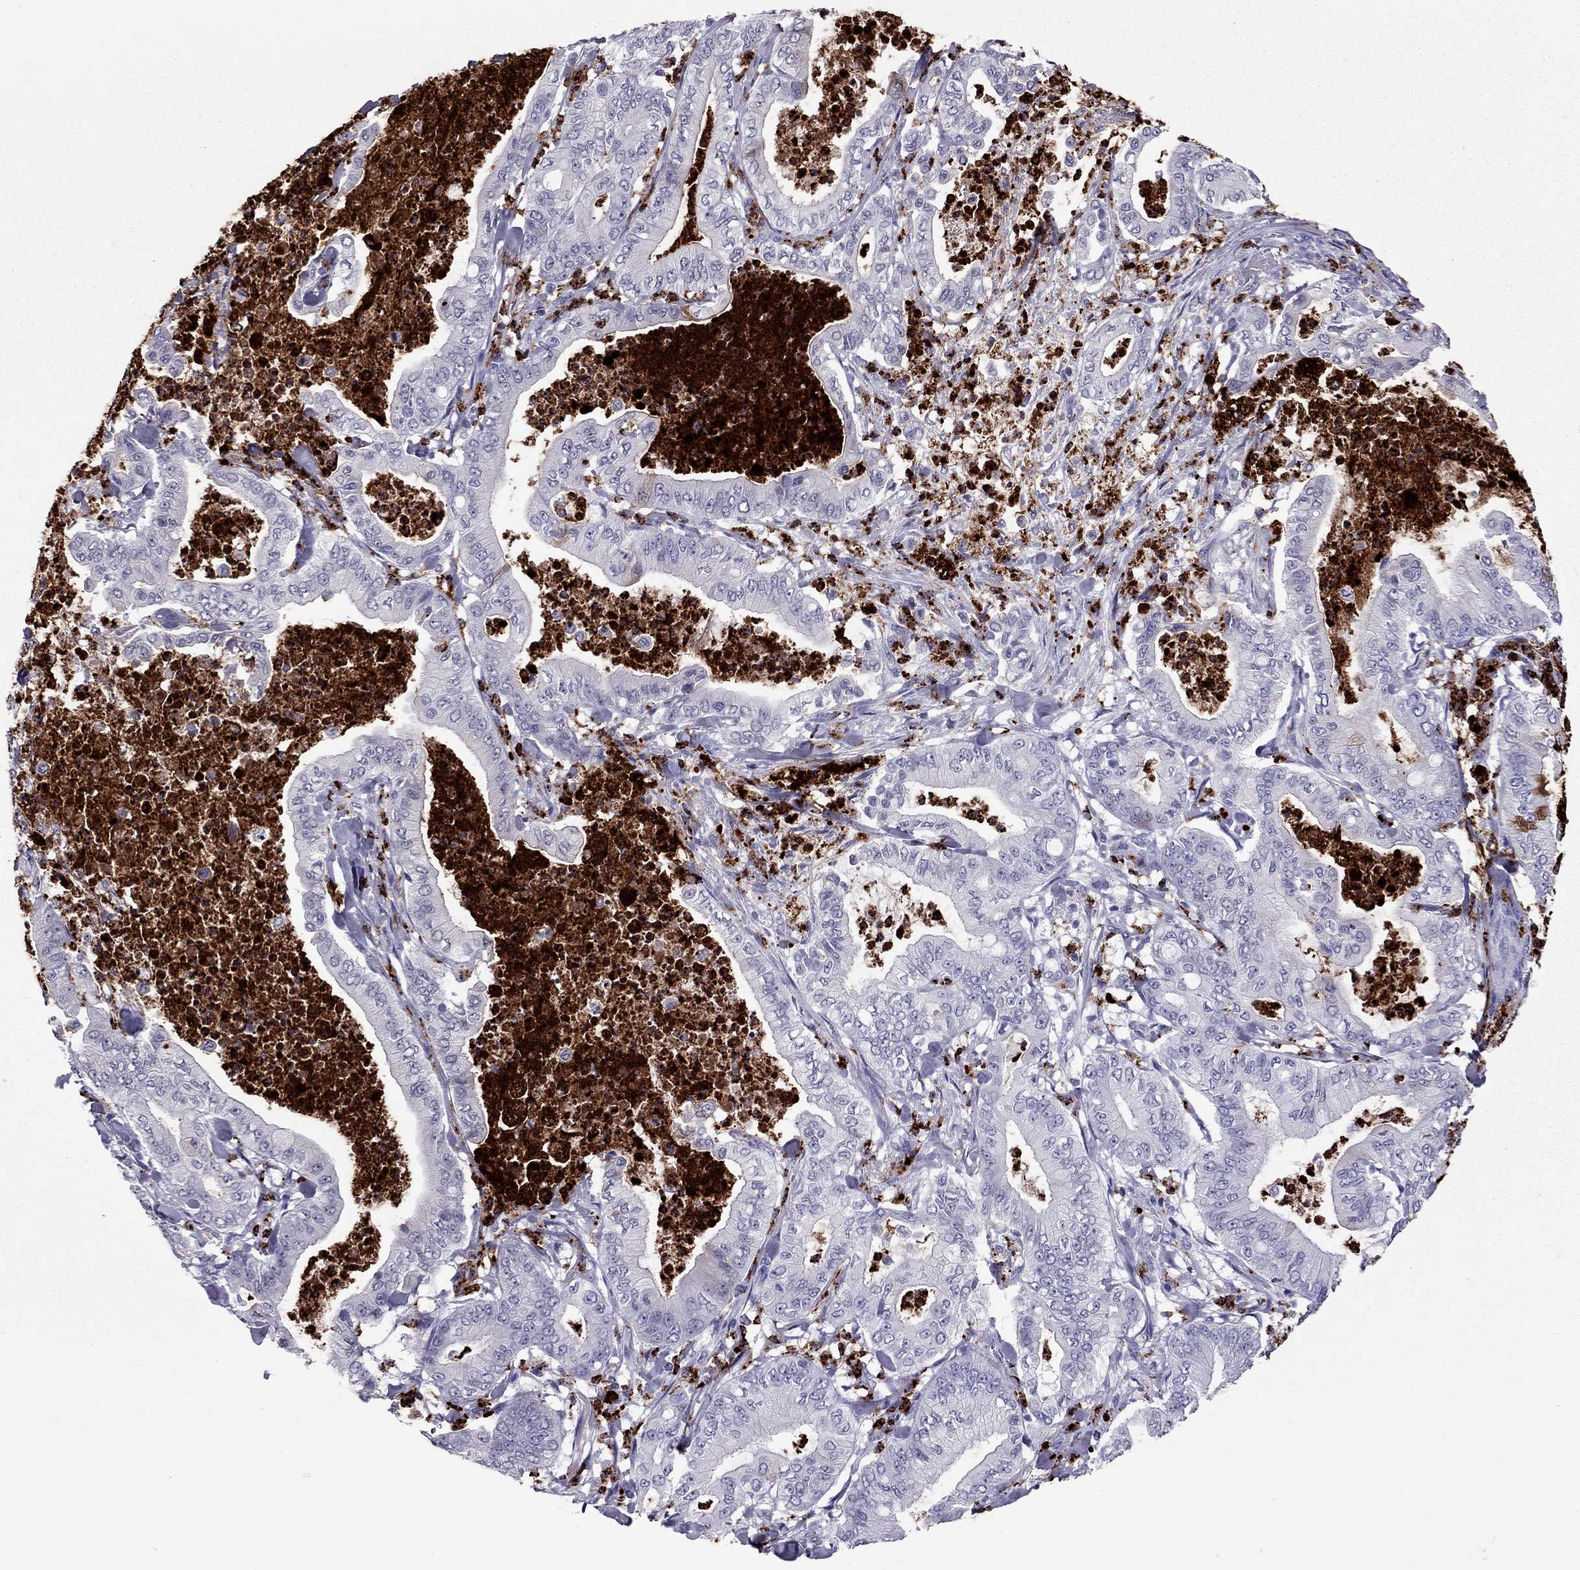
{"staining": {"intensity": "negative", "quantity": "none", "location": "none"}, "tissue": "pancreatic cancer", "cell_type": "Tumor cells", "image_type": "cancer", "snomed": [{"axis": "morphology", "description": "Adenocarcinoma, NOS"}, {"axis": "topography", "description": "Pancreas"}], "caption": "Adenocarcinoma (pancreatic) was stained to show a protein in brown. There is no significant positivity in tumor cells.", "gene": "CCL27", "patient": {"sex": "male", "age": 71}}